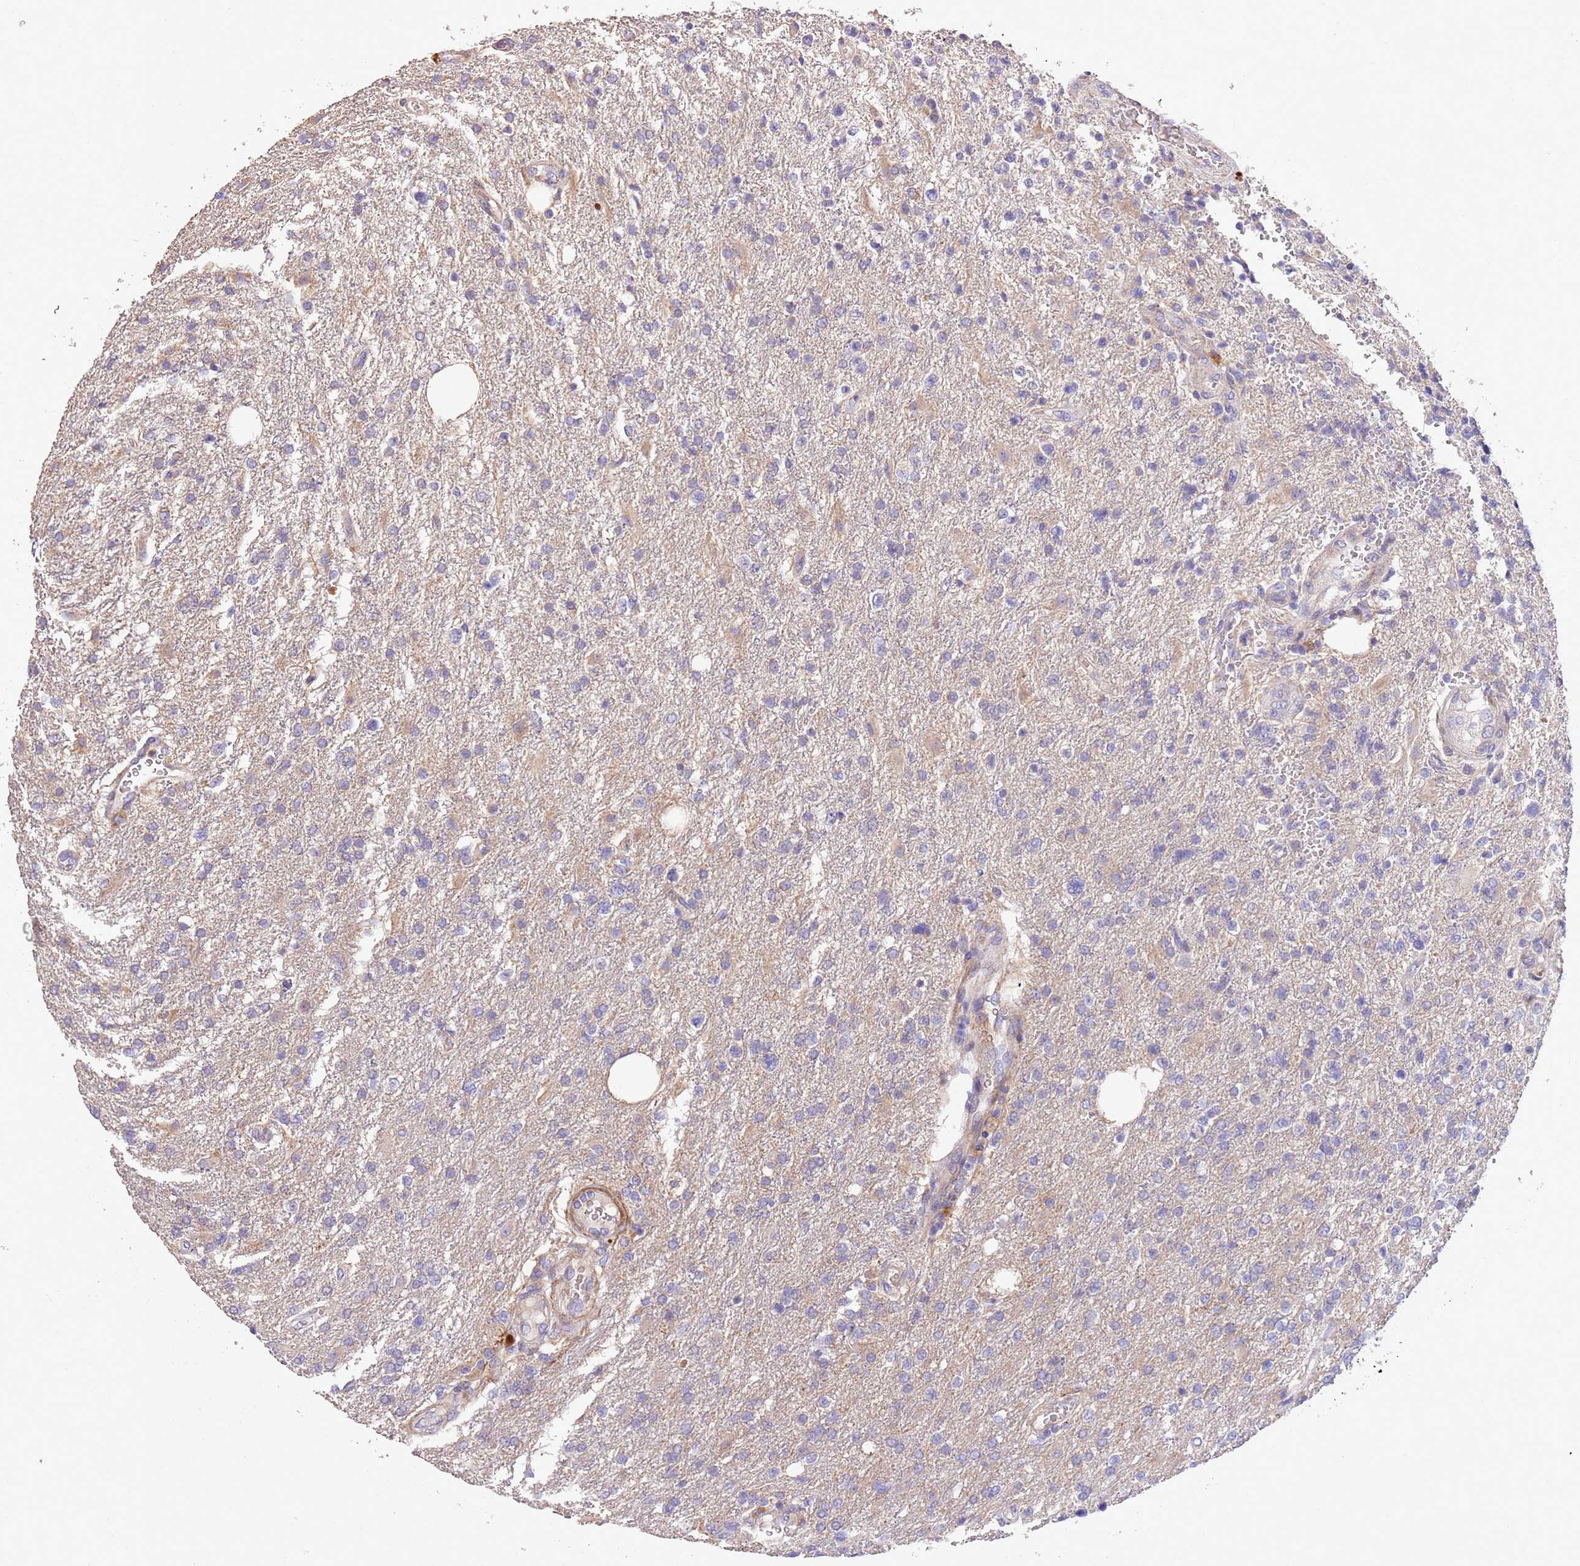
{"staining": {"intensity": "negative", "quantity": "none", "location": "none"}, "tissue": "glioma", "cell_type": "Tumor cells", "image_type": "cancer", "snomed": [{"axis": "morphology", "description": "Glioma, malignant, High grade"}, {"axis": "topography", "description": "Brain"}], "caption": "Tumor cells show no significant expression in glioma.", "gene": "PIGA", "patient": {"sex": "male", "age": 56}}